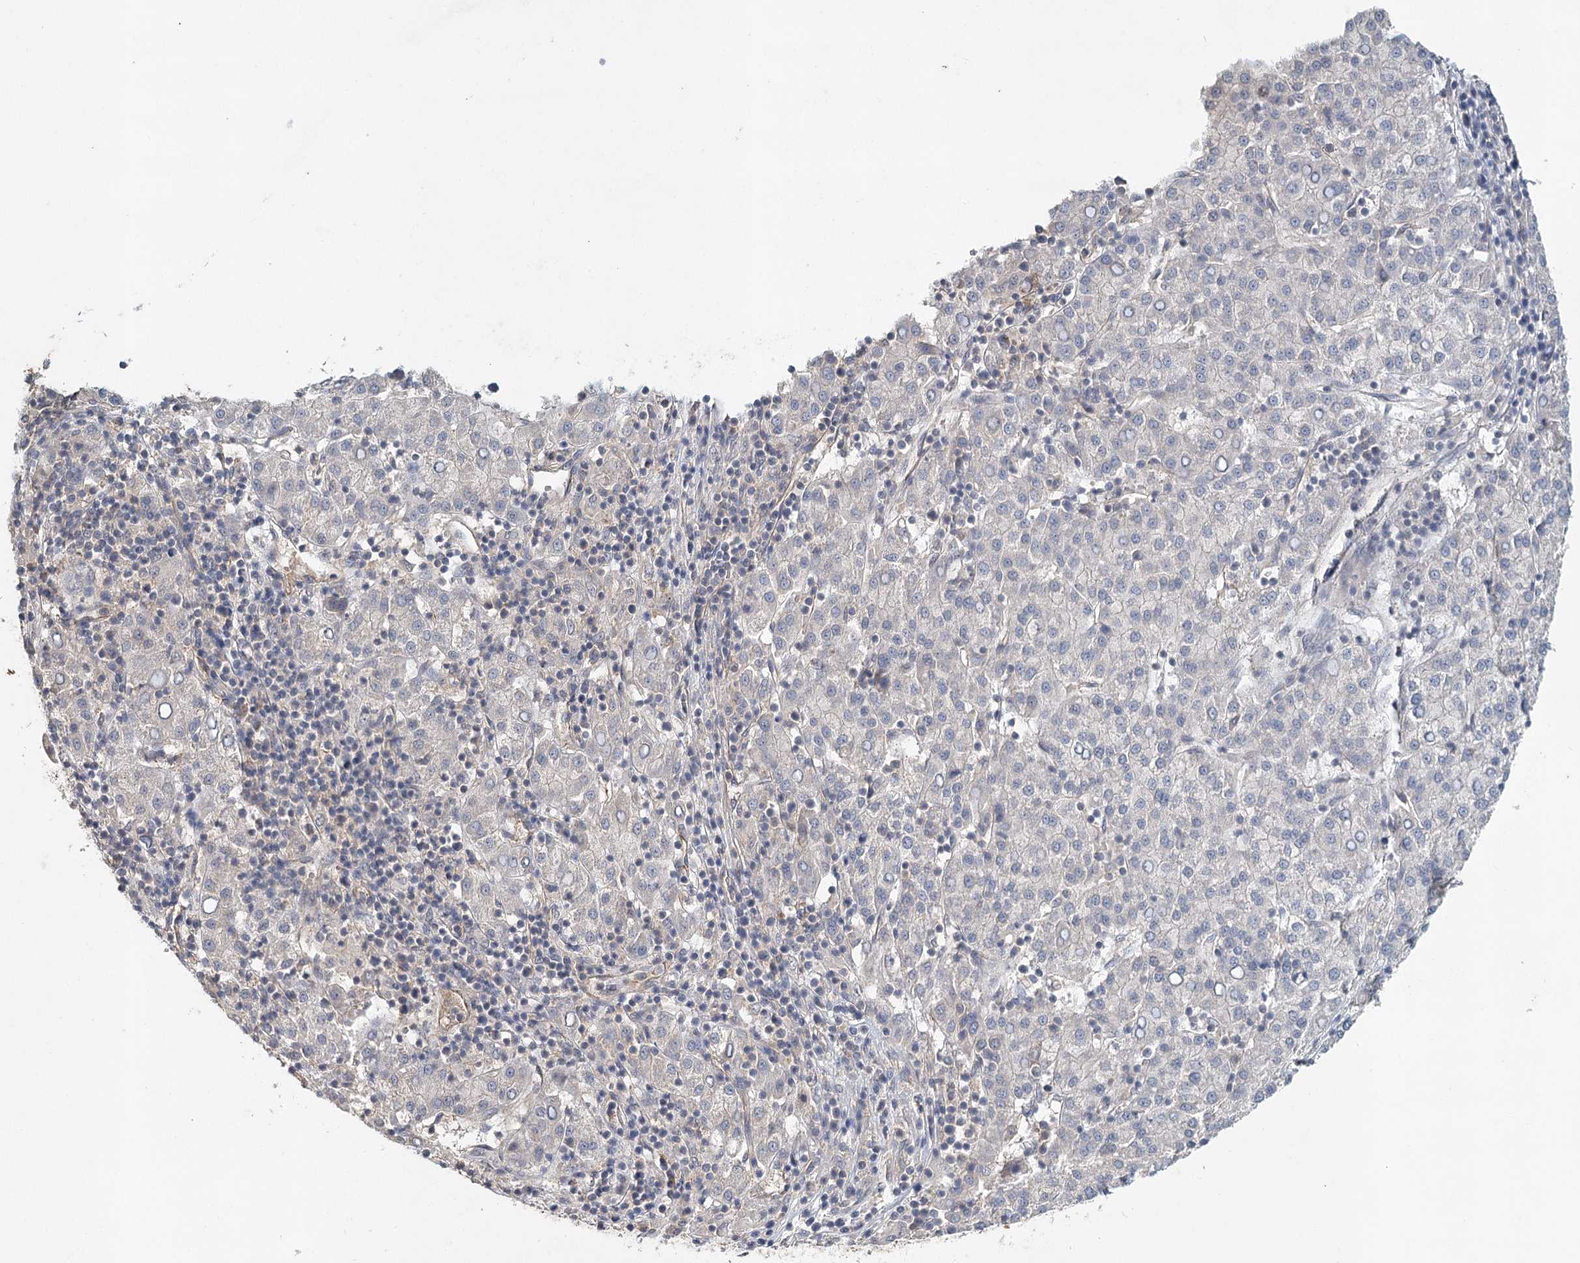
{"staining": {"intensity": "weak", "quantity": "25%-75%", "location": "cytoplasmic/membranous"}, "tissue": "liver cancer", "cell_type": "Tumor cells", "image_type": "cancer", "snomed": [{"axis": "morphology", "description": "Carcinoma, Hepatocellular, NOS"}, {"axis": "topography", "description": "Liver"}], "caption": "Tumor cells display low levels of weak cytoplasmic/membranous expression in about 25%-75% of cells in liver hepatocellular carcinoma.", "gene": "SYNPO", "patient": {"sex": "female", "age": 58}}